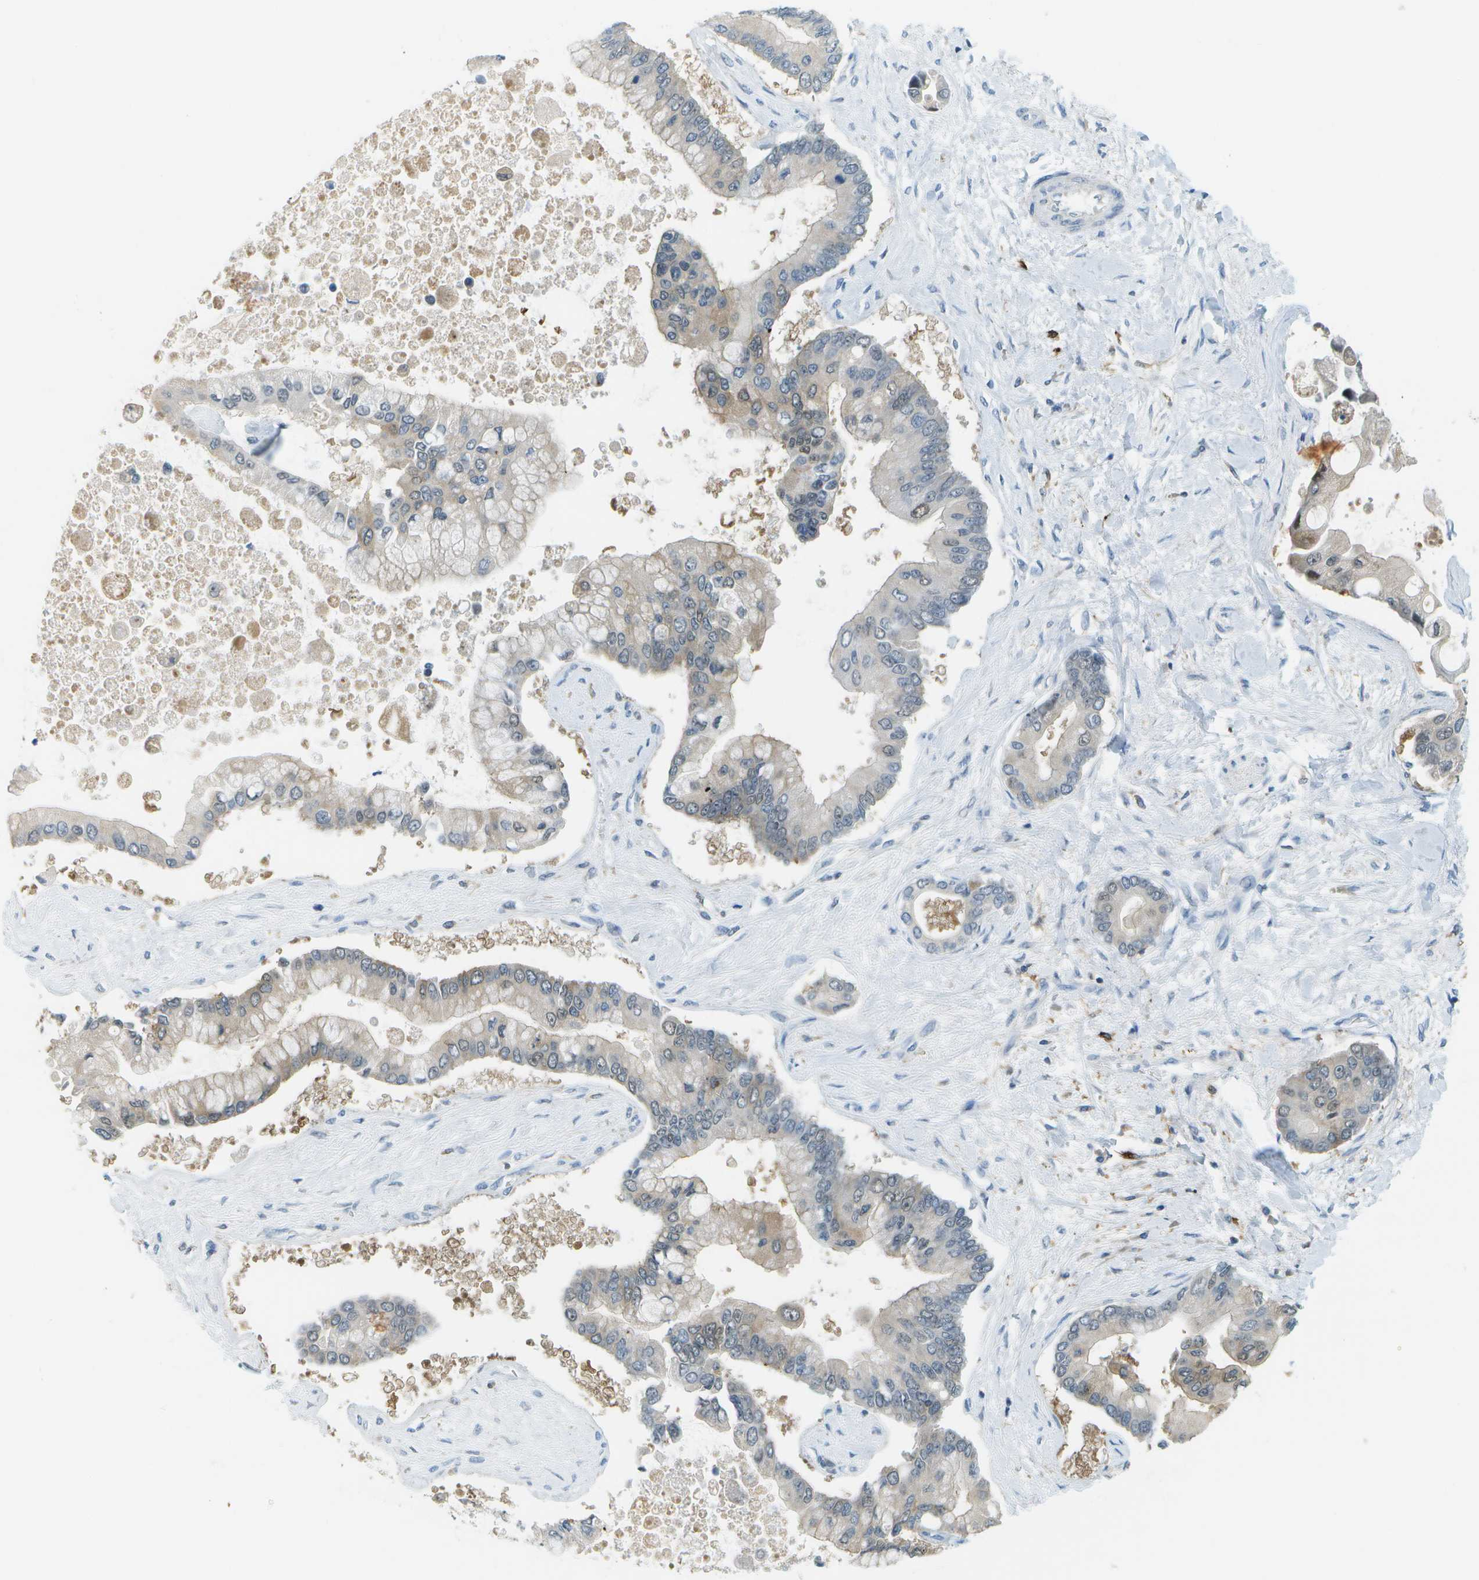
{"staining": {"intensity": "weak", "quantity": "<25%", "location": "cytoplasmic/membranous"}, "tissue": "liver cancer", "cell_type": "Tumor cells", "image_type": "cancer", "snomed": [{"axis": "morphology", "description": "Cholangiocarcinoma"}, {"axis": "topography", "description": "Liver"}], "caption": "High magnification brightfield microscopy of liver cholangiocarcinoma stained with DAB (3,3'-diaminobenzidine) (brown) and counterstained with hematoxylin (blue): tumor cells show no significant staining. (DAB immunohistochemistry, high magnification).", "gene": "CDH23", "patient": {"sex": "male", "age": 50}}